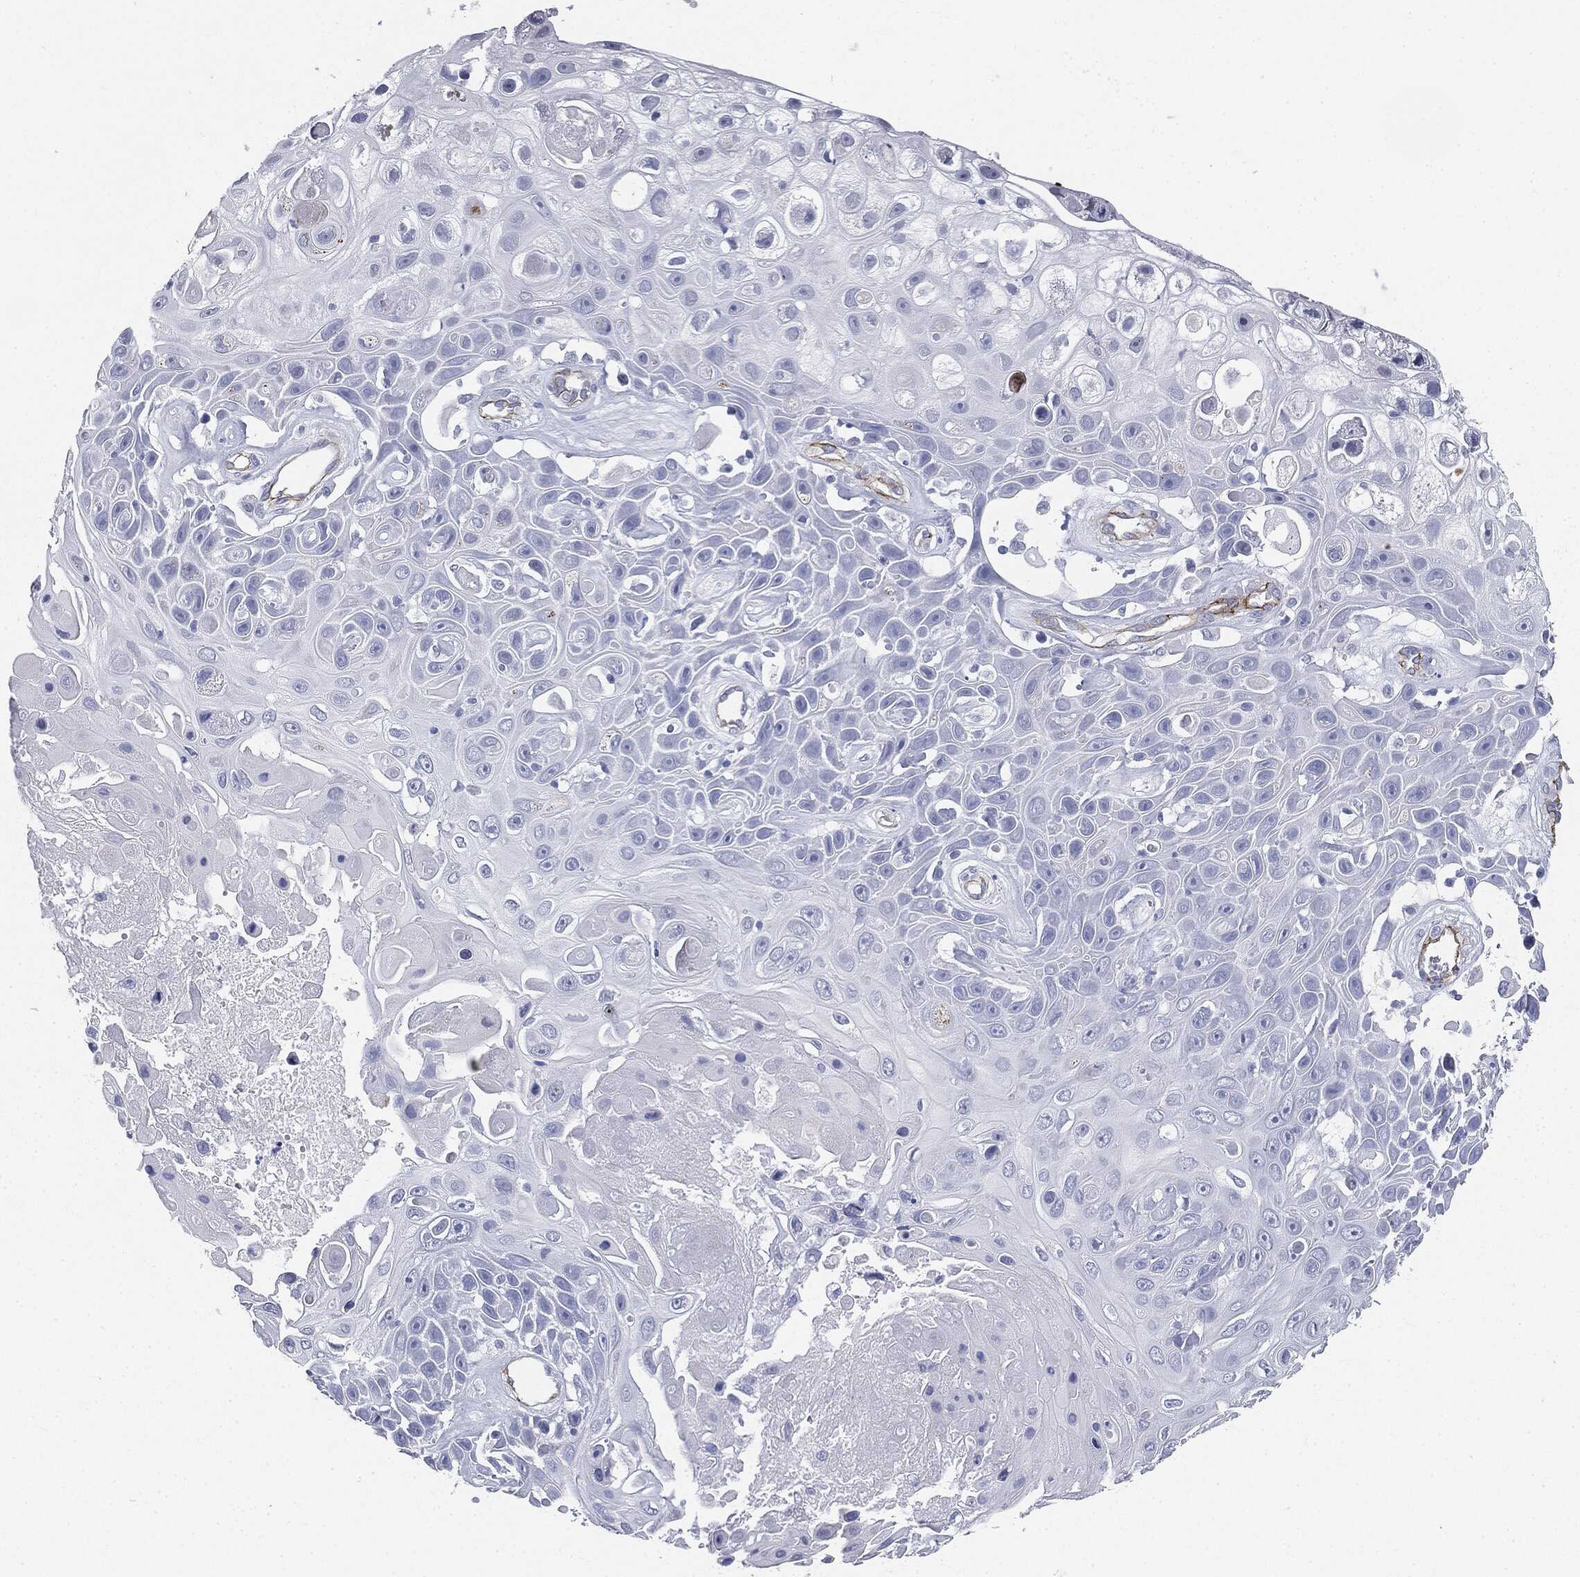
{"staining": {"intensity": "negative", "quantity": "none", "location": "none"}, "tissue": "skin cancer", "cell_type": "Tumor cells", "image_type": "cancer", "snomed": [{"axis": "morphology", "description": "Squamous cell carcinoma, NOS"}, {"axis": "topography", "description": "Skin"}], "caption": "Tumor cells are negative for brown protein staining in skin cancer (squamous cell carcinoma).", "gene": "MUC5AC", "patient": {"sex": "male", "age": 82}}